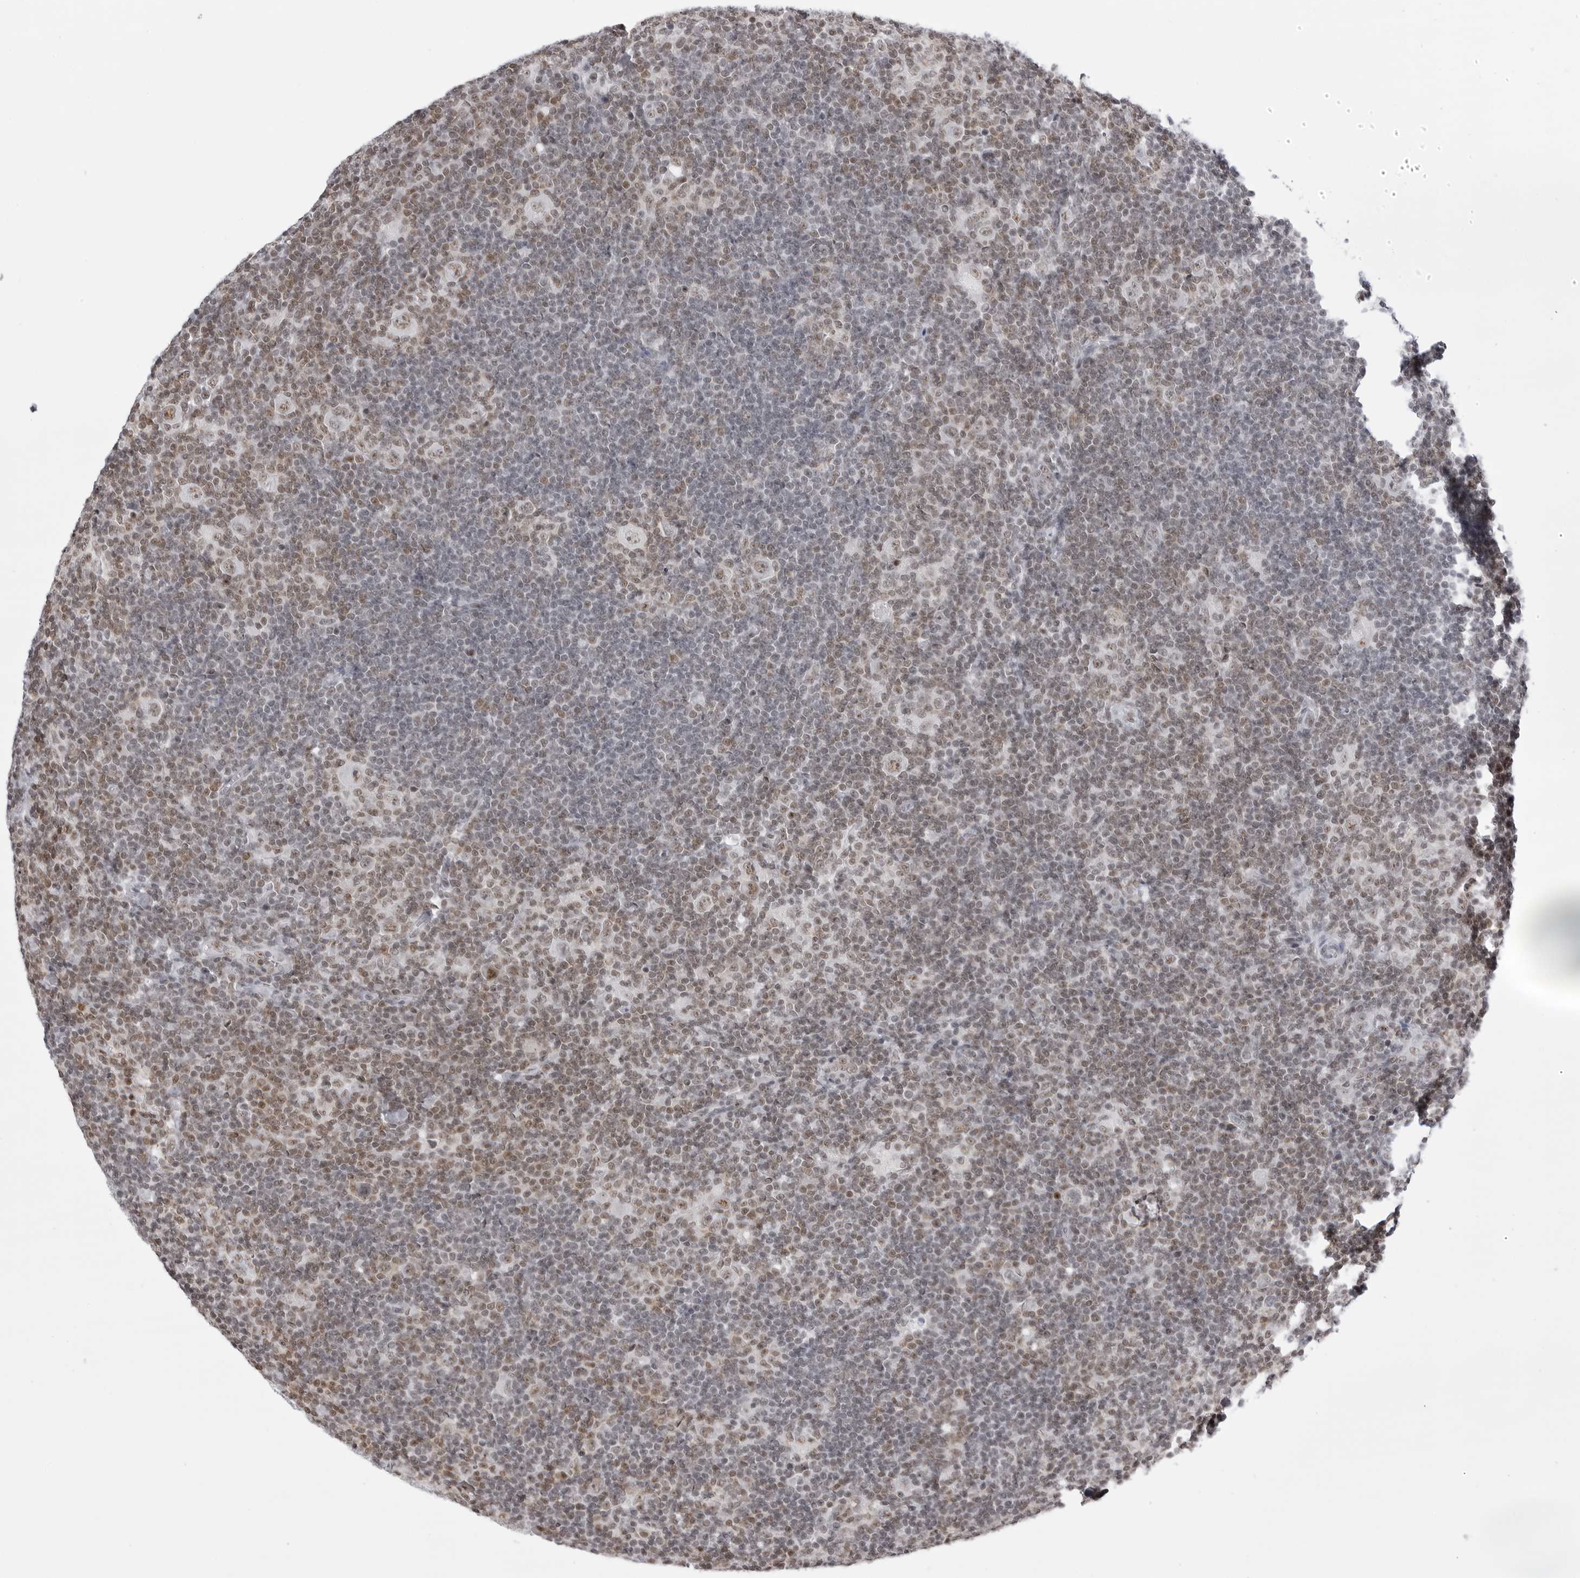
{"staining": {"intensity": "weak", "quantity": ">75%", "location": "nuclear"}, "tissue": "lymphoma", "cell_type": "Tumor cells", "image_type": "cancer", "snomed": [{"axis": "morphology", "description": "Hodgkin's disease, NOS"}, {"axis": "topography", "description": "Lymph node"}], "caption": "Immunohistochemical staining of human lymphoma displays low levels of weak nuclear protein staining in approximately >75% of tumor cells. Nuclei are stained in blue.", "gene": "WRAP53", "patient": {"sex": "female", "age": 57}}